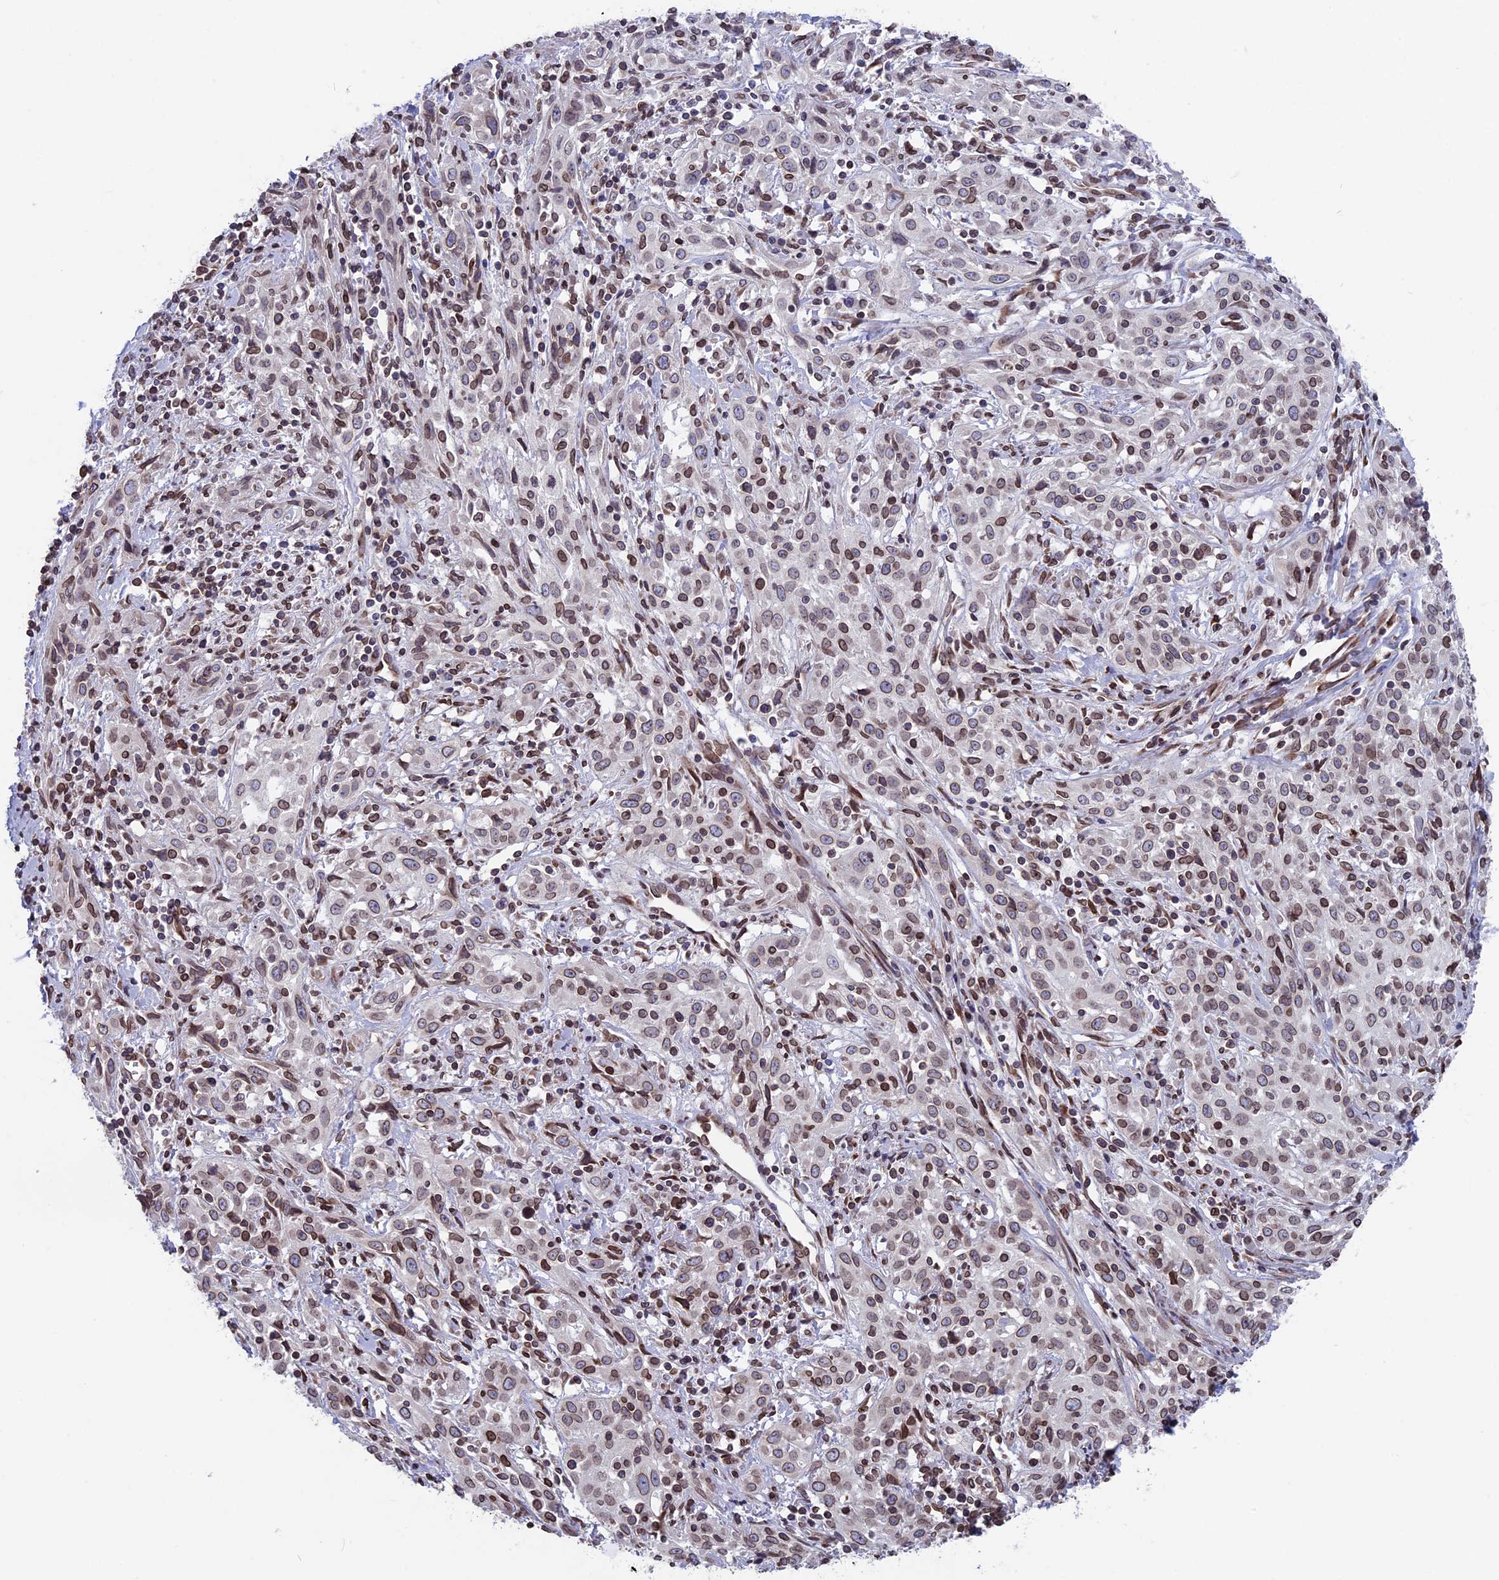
{"staining": {"intensity": "moderate", "quantity": ">75%", "location": "cytoplasmic/membranous,nuclear"}, "tissue": "cervical cancer", "cell_type": "Tumor cells", "image_type": "cancer", "snomed": [{"axis": "morphology", "description": "Squamous cell carcinoma, NOS"}, {"axis": "topography", "description": "Cervix"}], "caption": "Tumor cells display medium levels of moderate cytoplasmic/membranous and nuclear expression in approximately >75% of cells in cervical cancer (squamous cell carcinoma). (Brightfield microscopy of DAB IHC at high magnification).", "gene": "PTCHD4", "patient": {"sex": "female", "age": 57}}